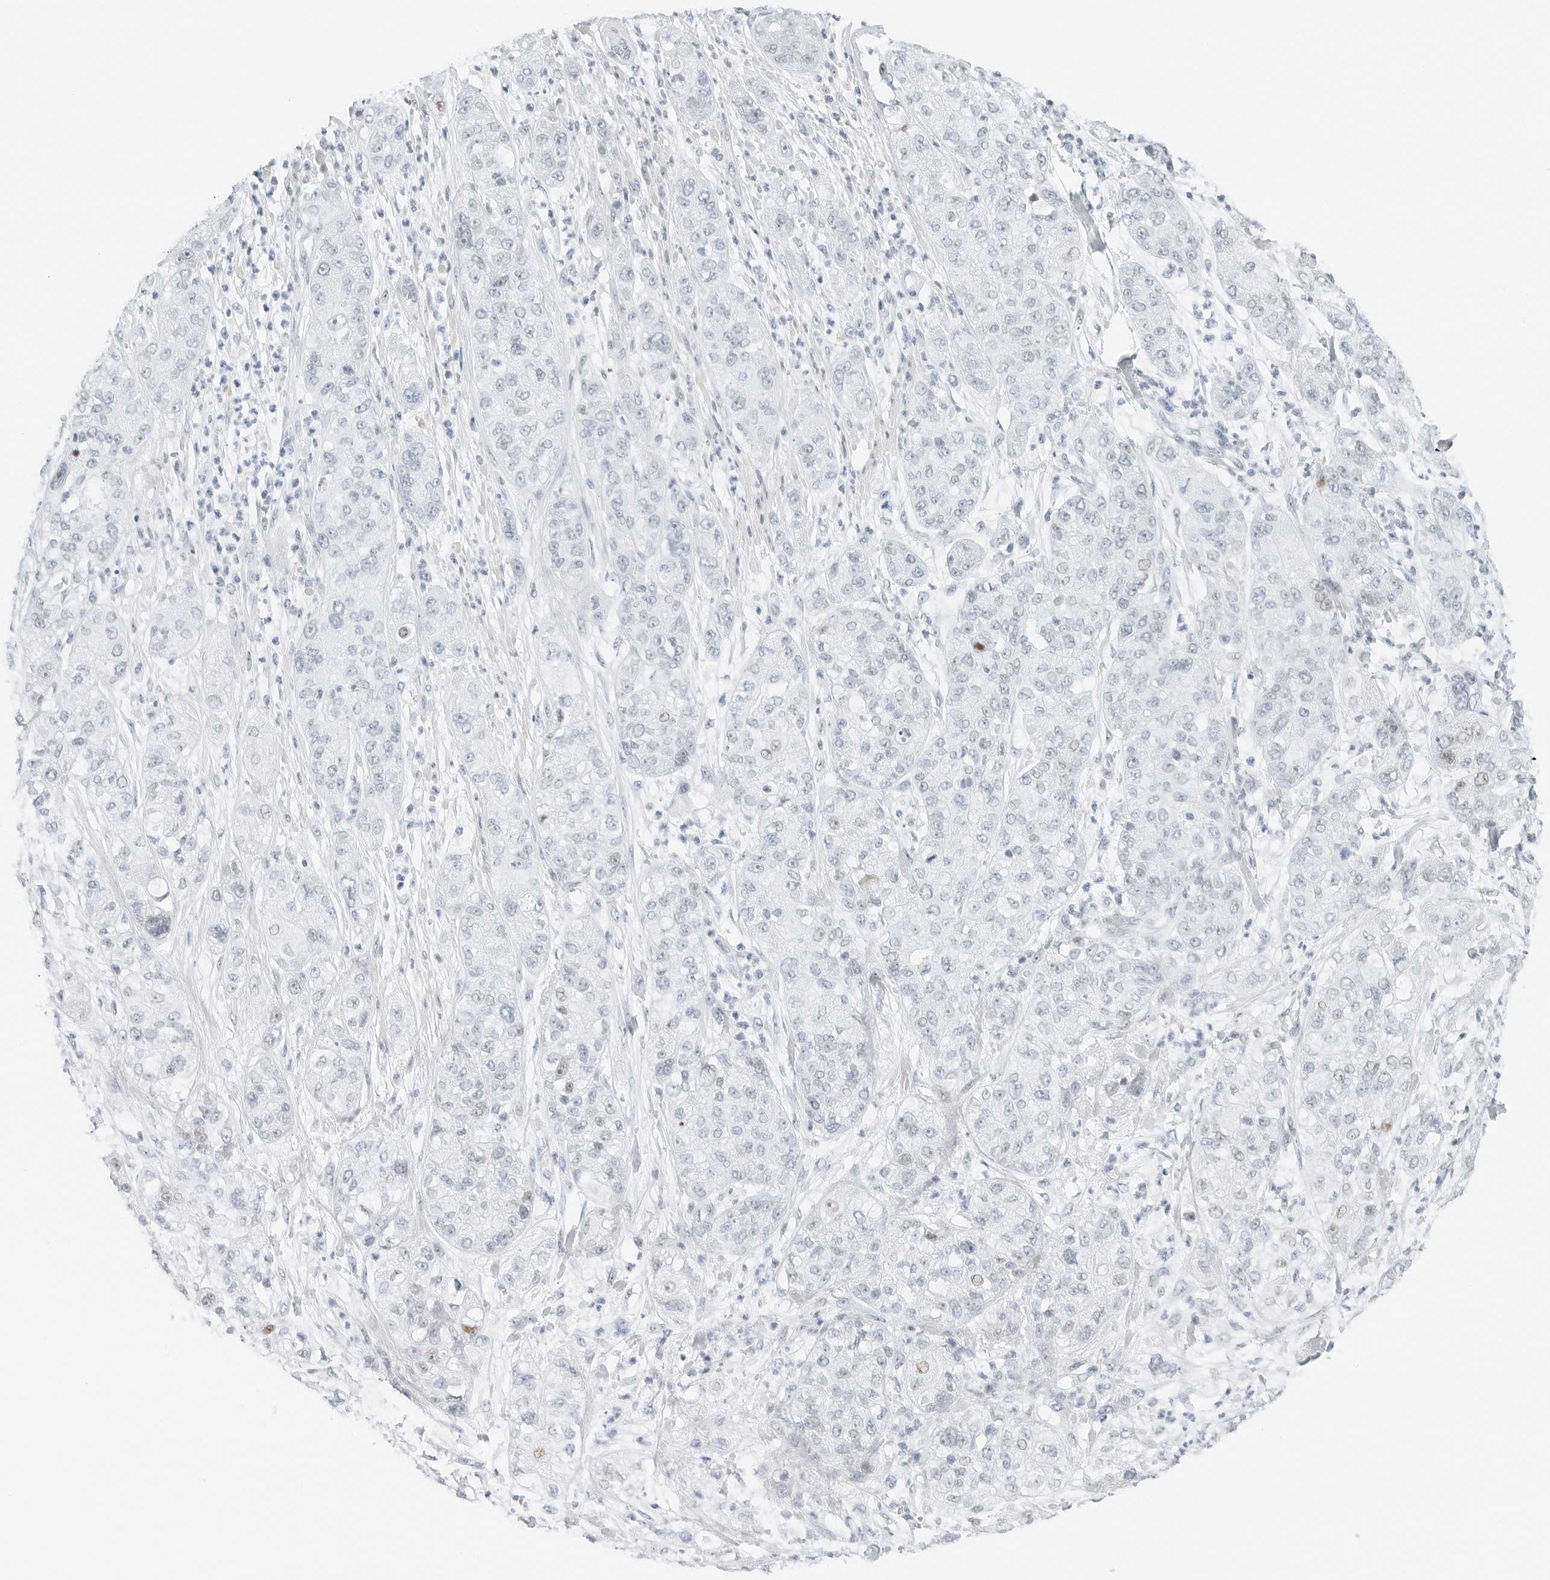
{"staining": {"intensity": "weak", "quantity": "<25%", "location": "nuclear"}, "tissue": "pancreatic cancer", "cell_type": "Tumor cells", "image_type": "cancer", "snomed": [{"axis": "morphology", "description": "Adenocarcinoma, NOS"}, {"axis": "topography", "description": "Pancreas"}], "caption": "Human pancreatic adenocarcinoma stained for a protein using immunohistochemistry reveals no staining in tumor cells.", "gene": "NTMT2", "patient": {"sex": "female", "age": 78}}